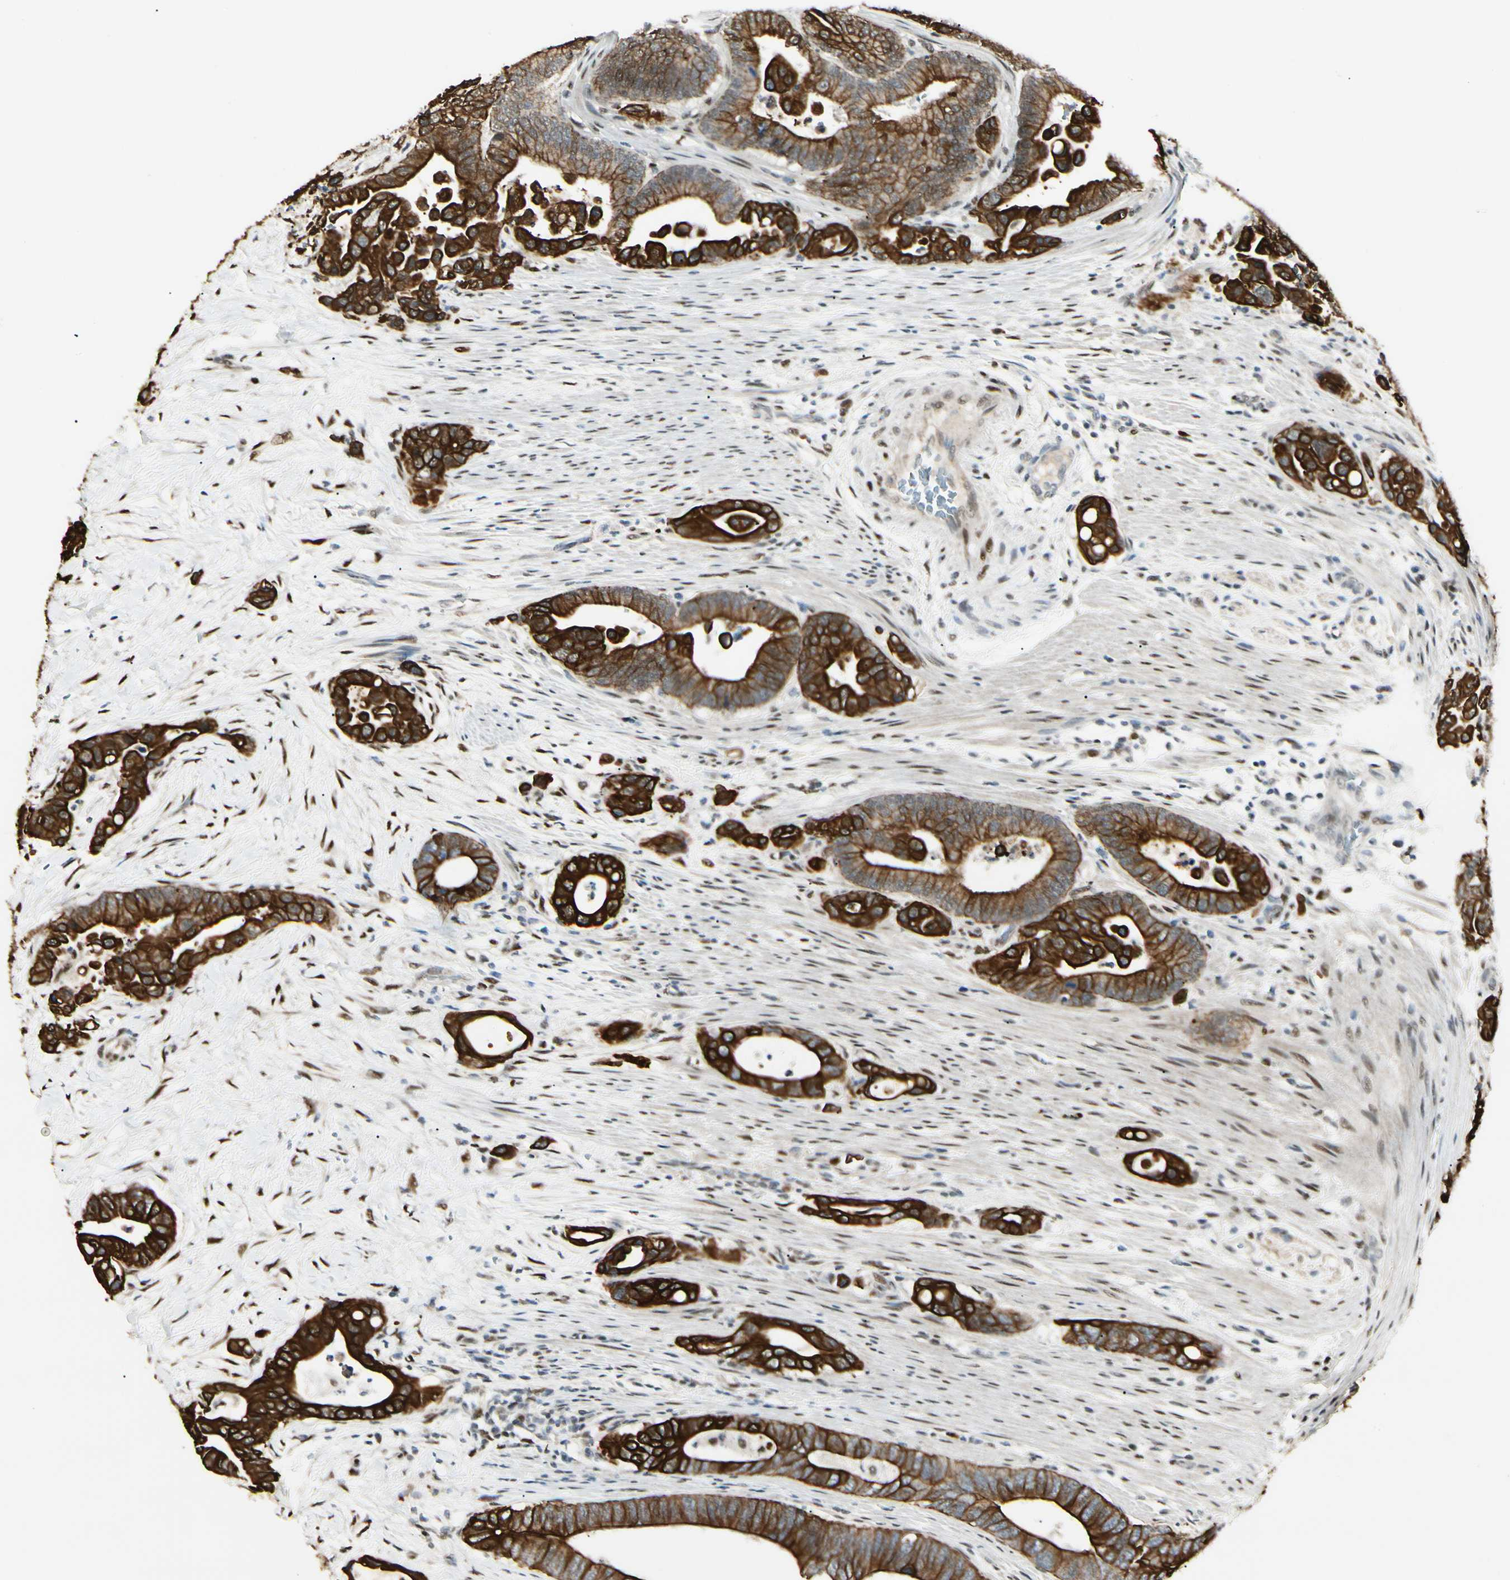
{"staining": {"intensity": "strong", "quantity": ">75%", "location": "cytoplasmic/membranous"}, "tissue": "colorectal cancer", "cell_type": "Tumor cells", "image_type": "cancer", "snomed": [{"axis": "morphology", "description": "Normal tissue, NOS"}, {"axis": "morphology", "description": "Adenocarcinoma, NOS"}, {"axis": "topography", "description": "Colon"}], "caption": "Protein staining of colorectal adenocarcinoma tissue demonstrates strong cytoplasmic/membranous expression in approximately >75% of tumor cells. (IHC, brightfield microscopy, high magnification).", "gene": "ATXN1", "patient": {"sex": "male", "age": 82}}